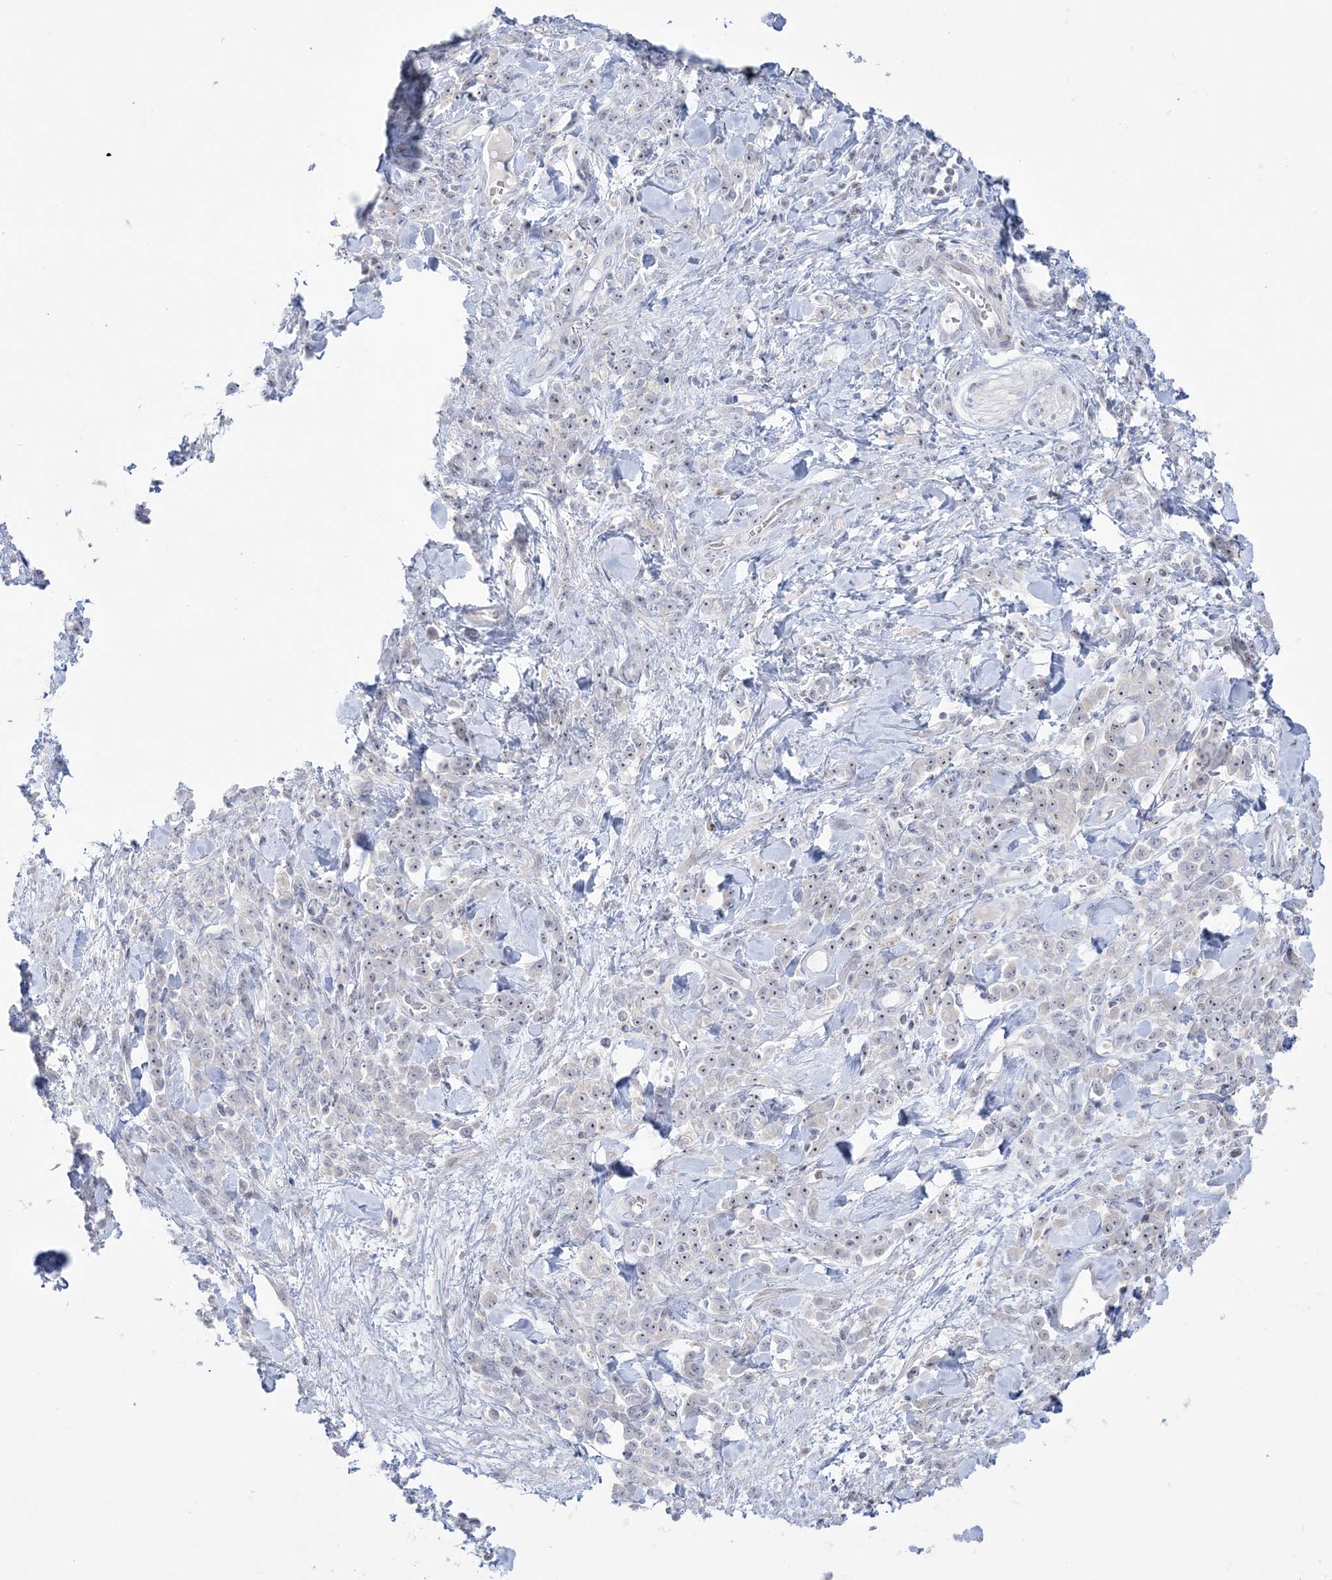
{"staining": {"intensity": "negative", "quantity": "none", "location": "none"}, "tissue": "stomach cancer", "cell_type": "Tumor cells", "image_type": "cancer", "snomed": [{"axis": "morphology", "description": "Normal tissue, NOS"}, {"axis": "morphology", "description": "Adenocarcinoma, NOS"}, {"axis": "topography", "description": "Stomach"}], "caption": "High magnification brightfield microscopy of stomach cancer stained with DAB (3,3'-diaminobenzidine) (brown) and counterstained with hematoxylin (blue): tumor cells show no significant positivity.", "gene": "SH3BP4", "patient": {"sex": "male", "age": 82}}